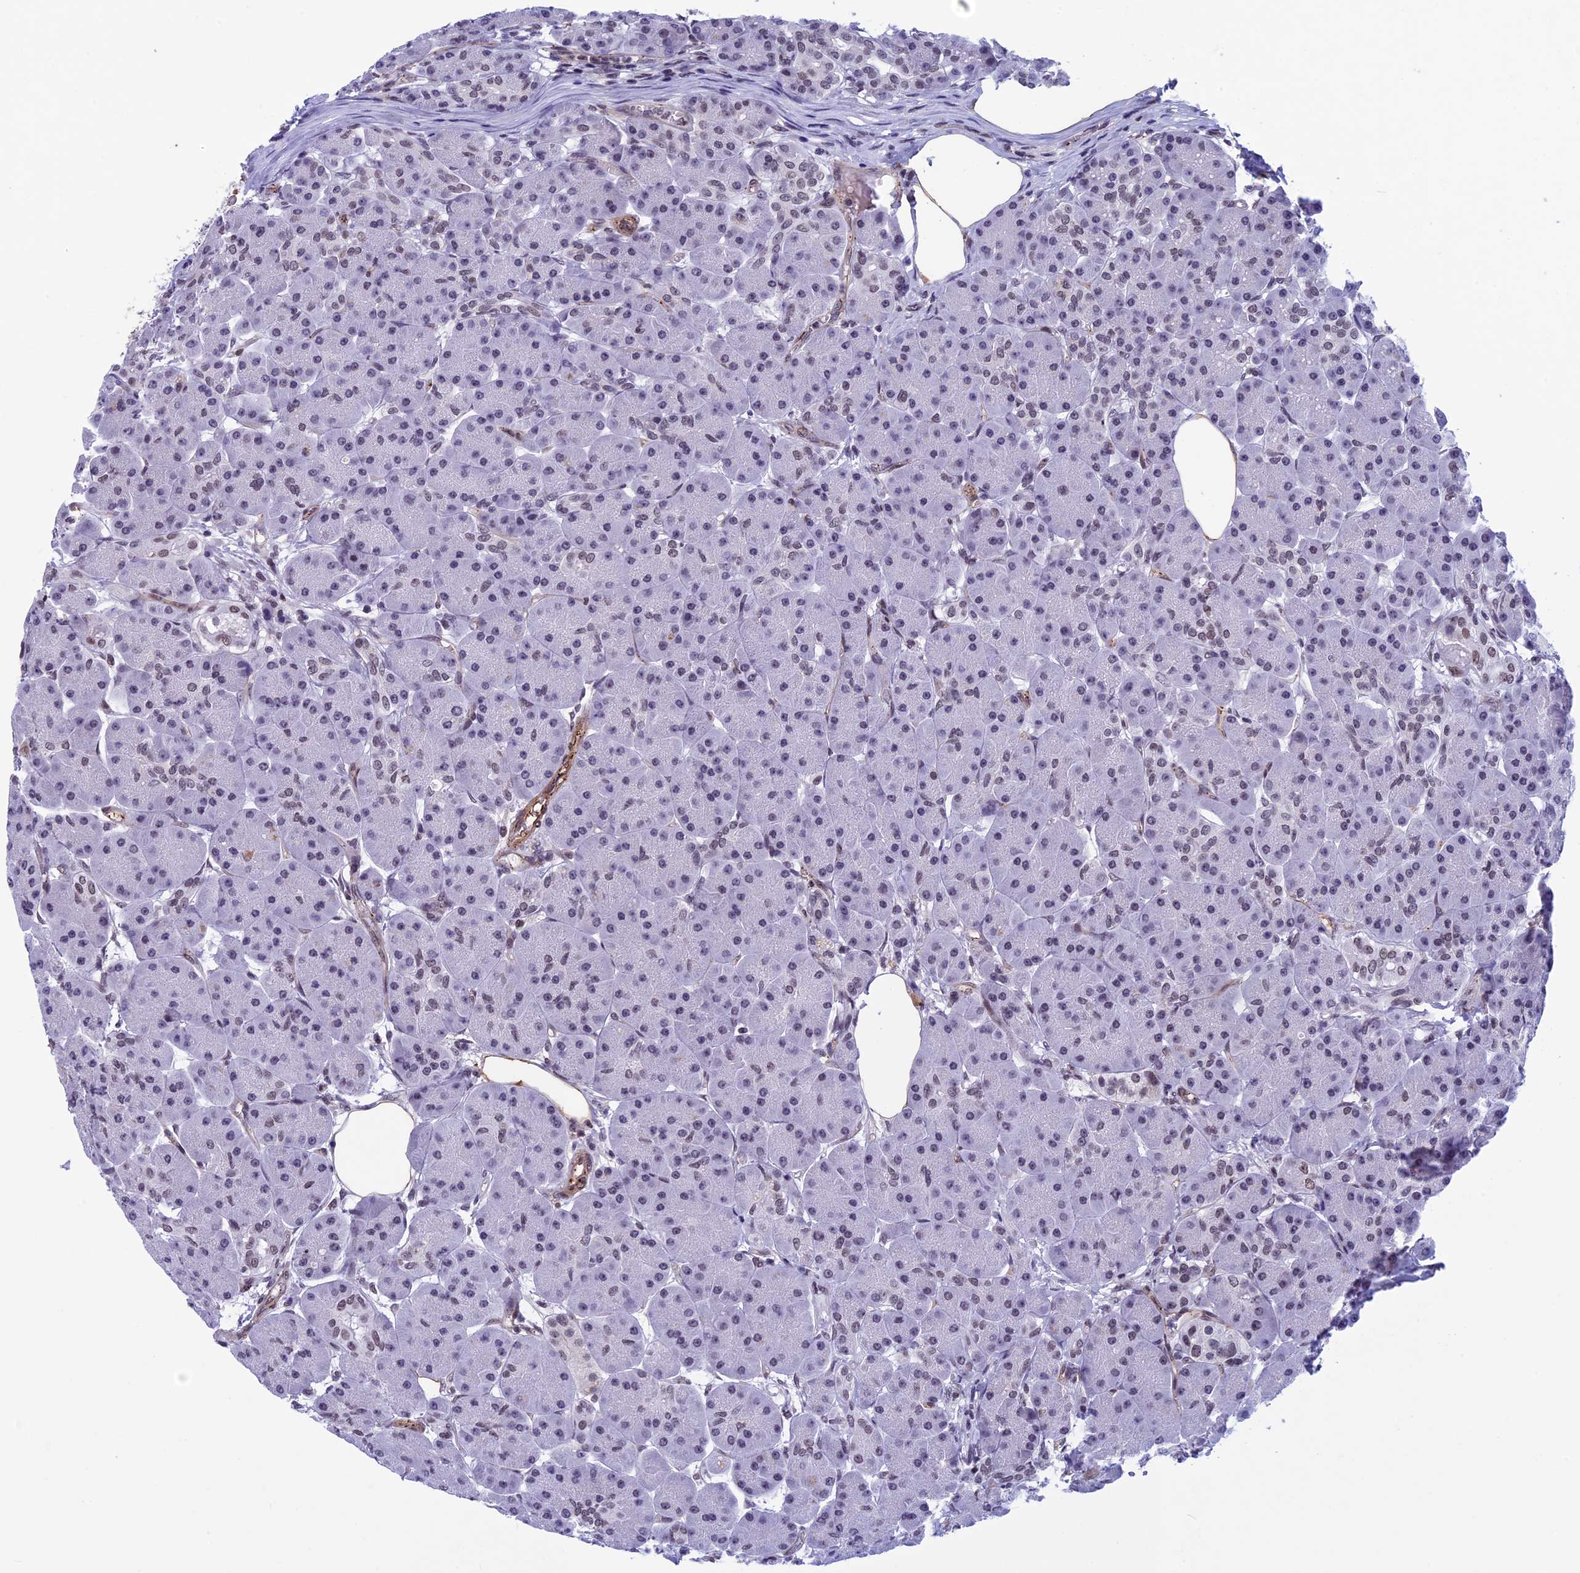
{"staining": {"intensity": "moderate", "quantity": "25%-75%", "location": "nuclear"}, "tissue": "pancreas", "cell_type": "Exocrine glandular cells", "image_type": "normal", "snomed": [{"axis": "morphology", "description": "Normal tissue, NOS"}, {"axis": "topography", "description": "Pancreas"}], "caption": "A high-resolution micrograph shows immunohistochemistry staining of unremarkable pancreas, which exhibits moderate nuclear expression in about 25%-75% of exocrine glandular cells.", "gene": "NIPBL", "patient": {"sex": "male", "age": 63}}